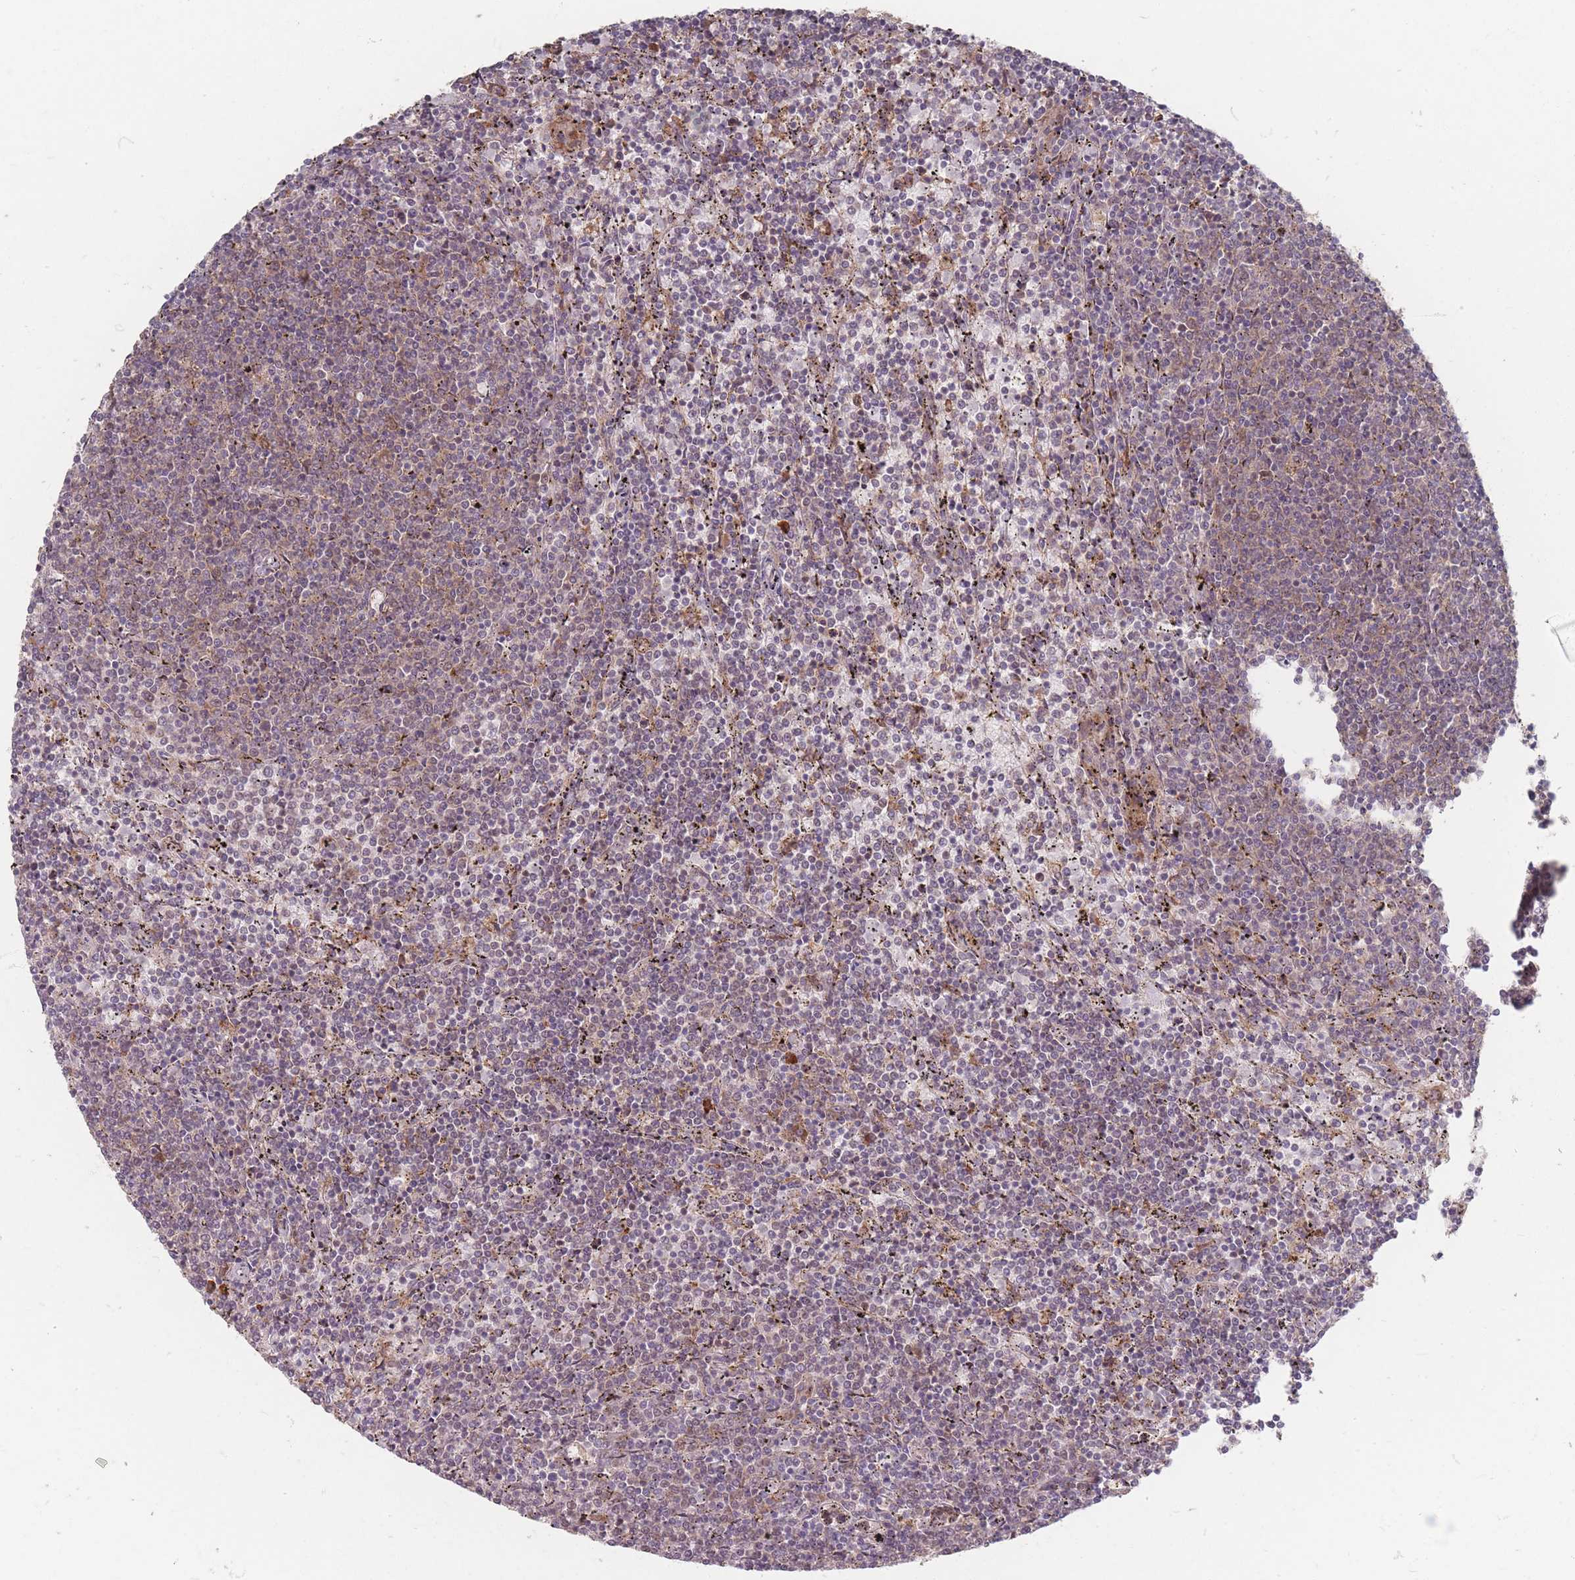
{"staining": {"intensity": "weak", "quantity": "25%-75%", "location": "cytoplasmic/membranous"}, "tissue": "lymphoma", "cell_type": "Tumor cells", "image_type": "cancer", "snomed": [{"axis": "morphology", "description": "Malignant lymphoma, non-Hodgkin's type, Low grade"}, {"axis": "topography", "description": "Spleen"}], "caption": "This micrograph exhibits lymphoma stained with immunohistochemistry to label a protein in brown. The cytoplasmic/membranous of tumor cells show weak positivity for the protein. Nuclei are counter-stained blue.", "gene": "SMIM14", "patient": {"sex": "female", "age": 50}}